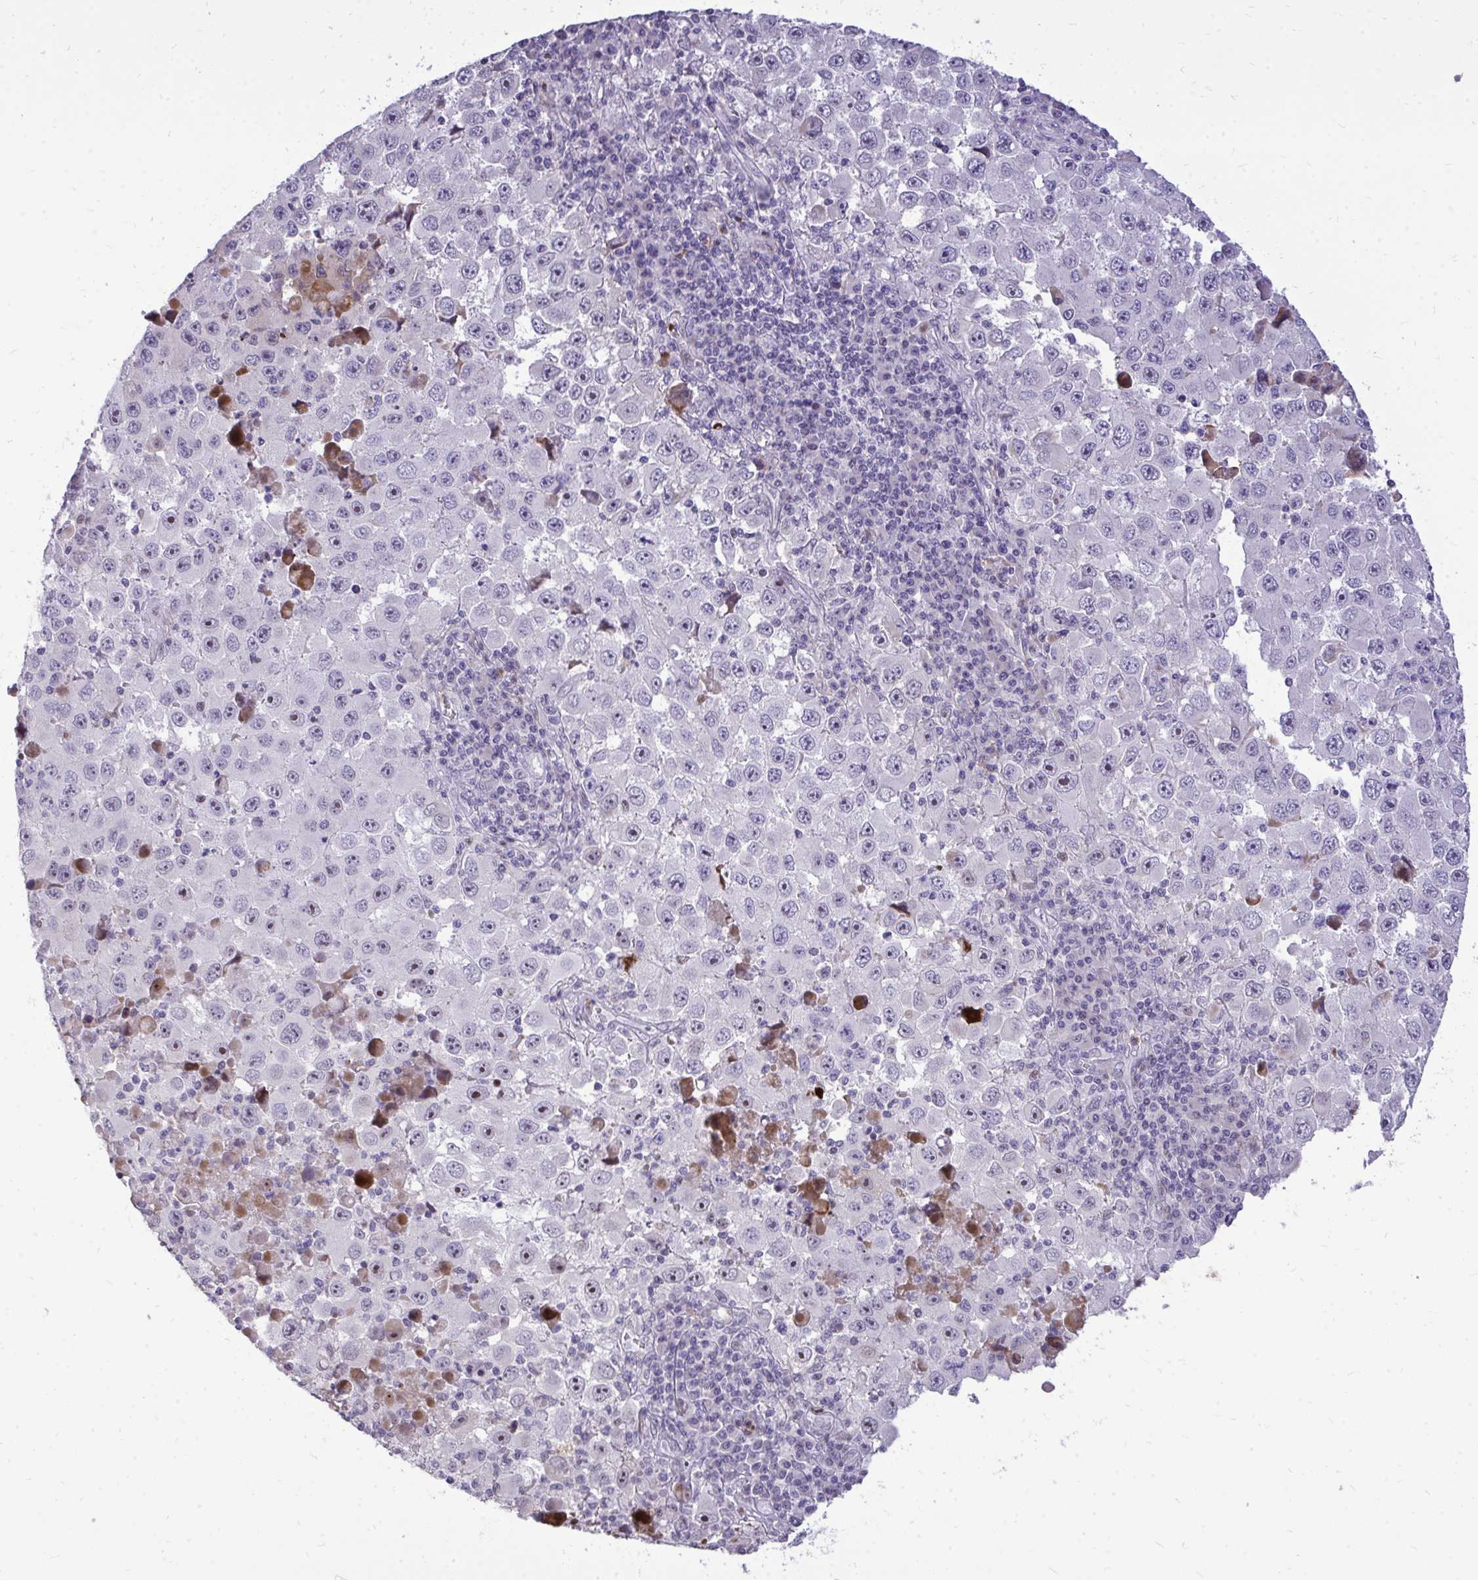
{"staining": {"intensity": "negative", "quantity": "none", "location": "none"}, "tissue": "melanoma", "cell_type": "Tumor cells", "image_type": "cancer", "snomed": [{"axis": "morphology", "description": "Malignant melanoma, Metastatic site"}, {"axis": "topography", "description": "Lymph node"}], "caption": "Protein analysis of malignant melanoma (metastatic site) displays no significant positivity in tumor cells.", "gene": "DLX4", "patient": {"sex": "female", "age": 67}}